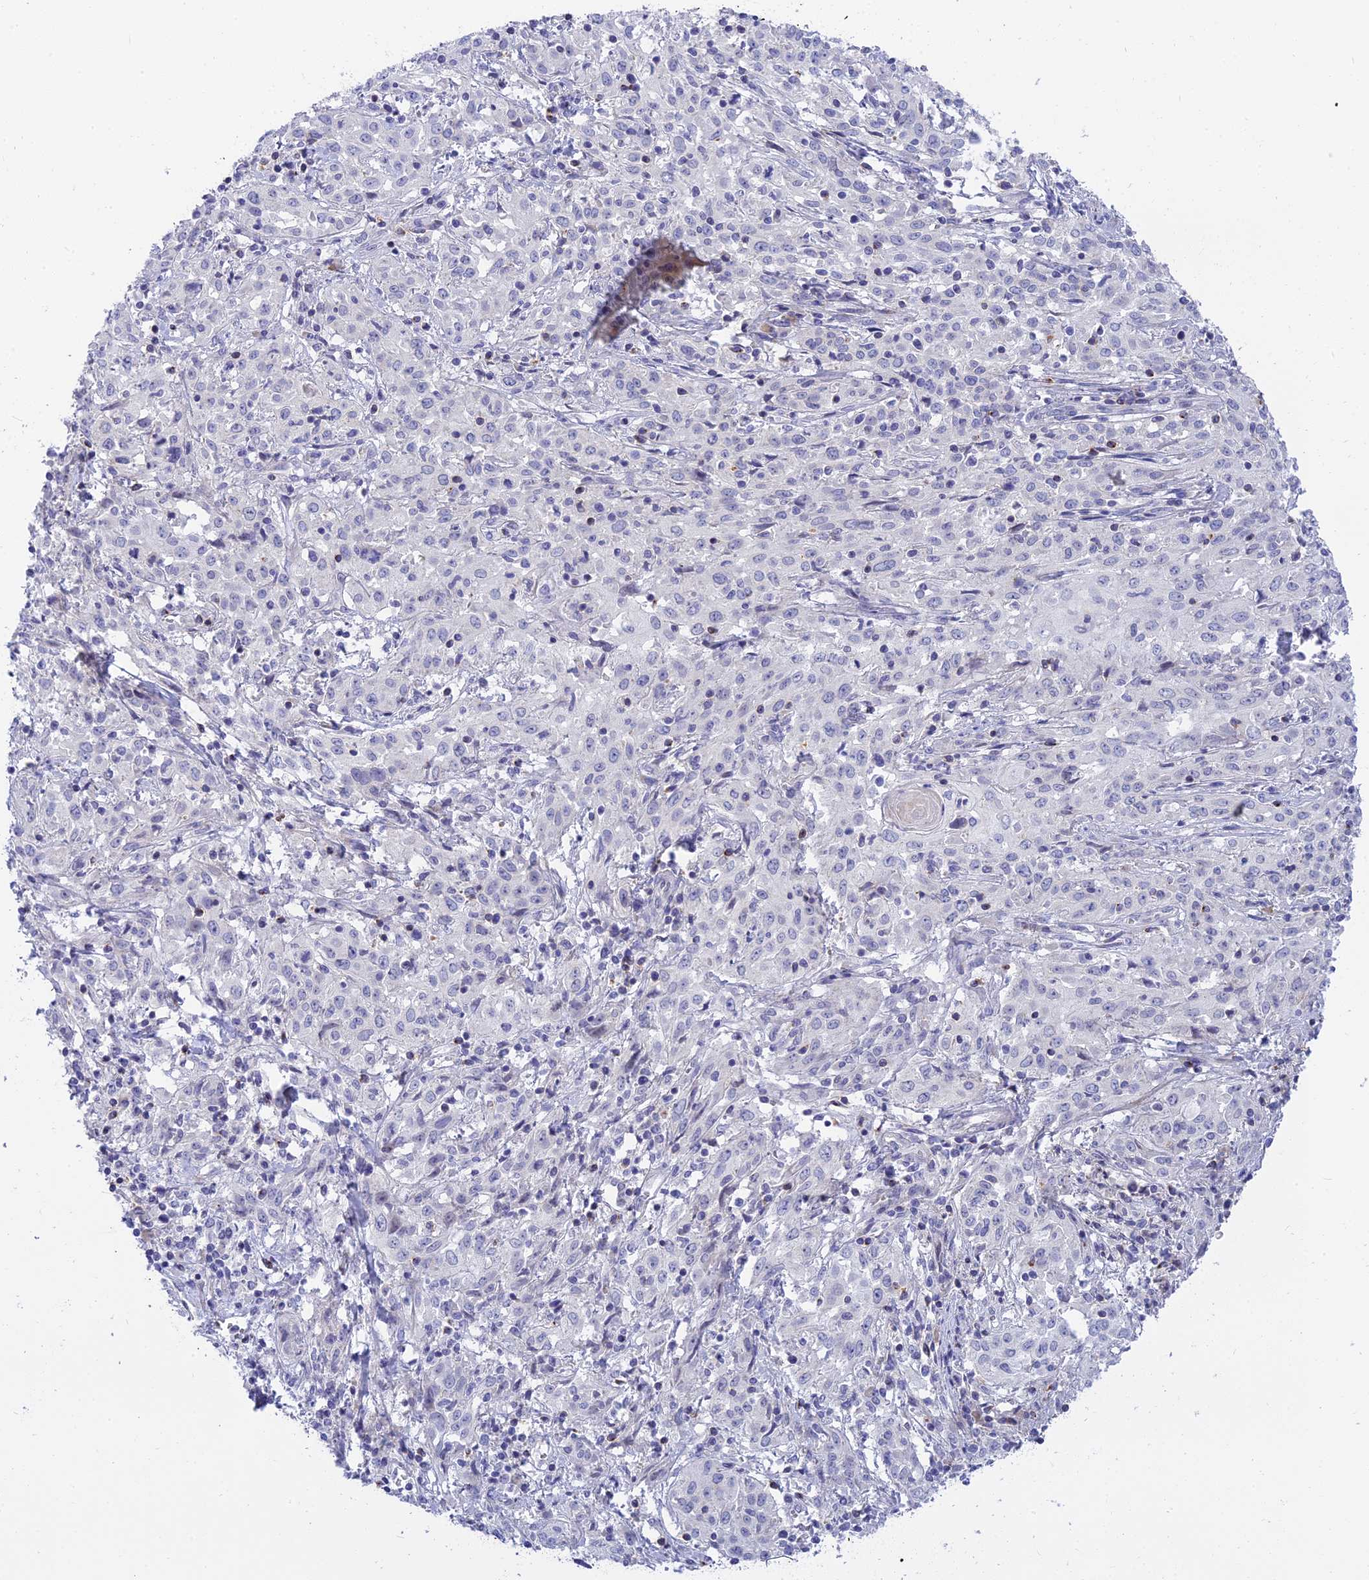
{"staining": {"intensity": "negative", "quantity": "none", "location": "none"}, "tissue": "cervical cancer", "cell_type": "Tumor cells", "image_type": "cancer", "snomed": [{"axis": "morphology", "description": "Squamous cell carcinoma, NOS"}, {"axis": "topography", "description": "Cervix"}], "caption": "DAB immunohistochemical staining of human squamous cell carcinoma (cervical) exhibits no significant staining in tumor cells.", "gene": "MBD3L1", "patient": {"sex": "female", "age": 57}}